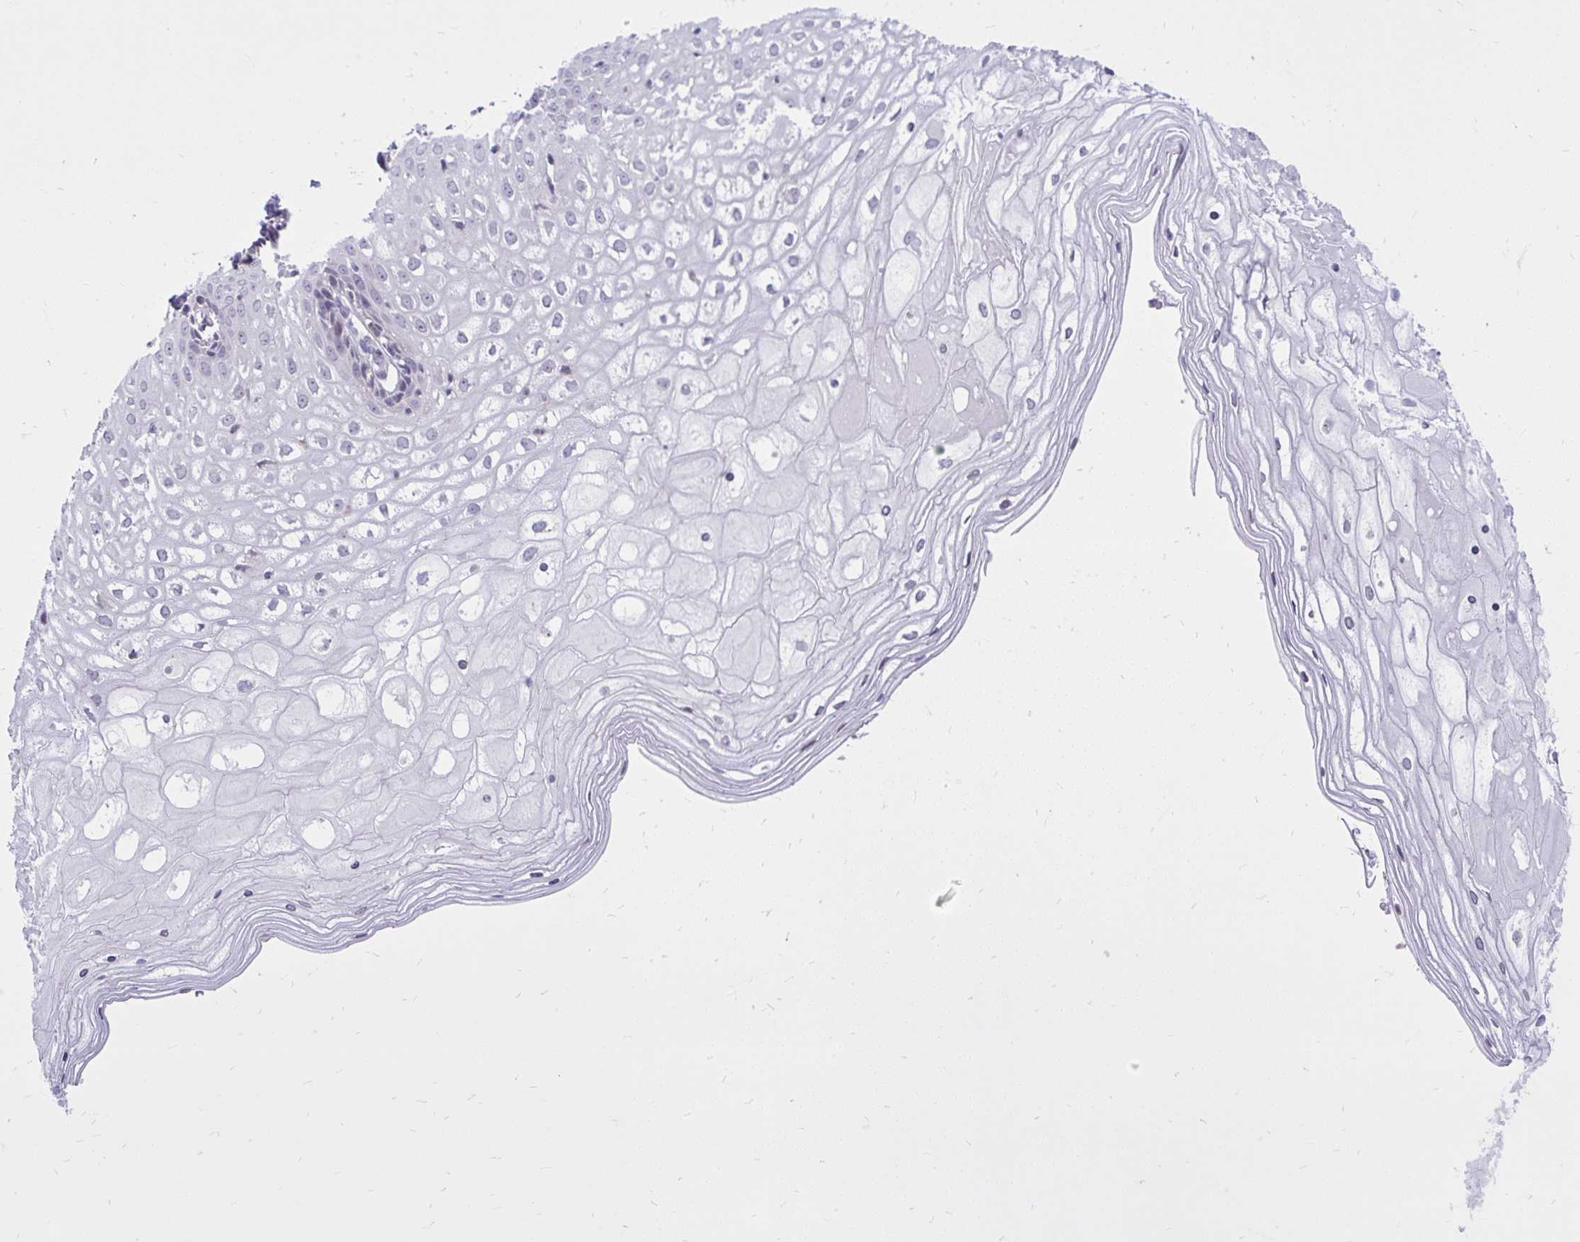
{"staining": {"intensity": "negative", "quantity": "none", "location": "none"}, "tissue": "cervix", "cell_type": "Glandular cells", "image_type": "normal", "snomed": [{"axis": "morphology", "description": "Normal tissue, NOS"}, {"axis": "topography", "description": "Cervix"}], "caption": "IHC photomicrograph of unremarkable cervix: cervix stained with DAB displays no significant protein expression in glandular cells. (Immunohistochemistry, brightfield microscopy, high magnification).", "gene": "DPY19L1", "patient": {"sex": "female", "age": 36}}